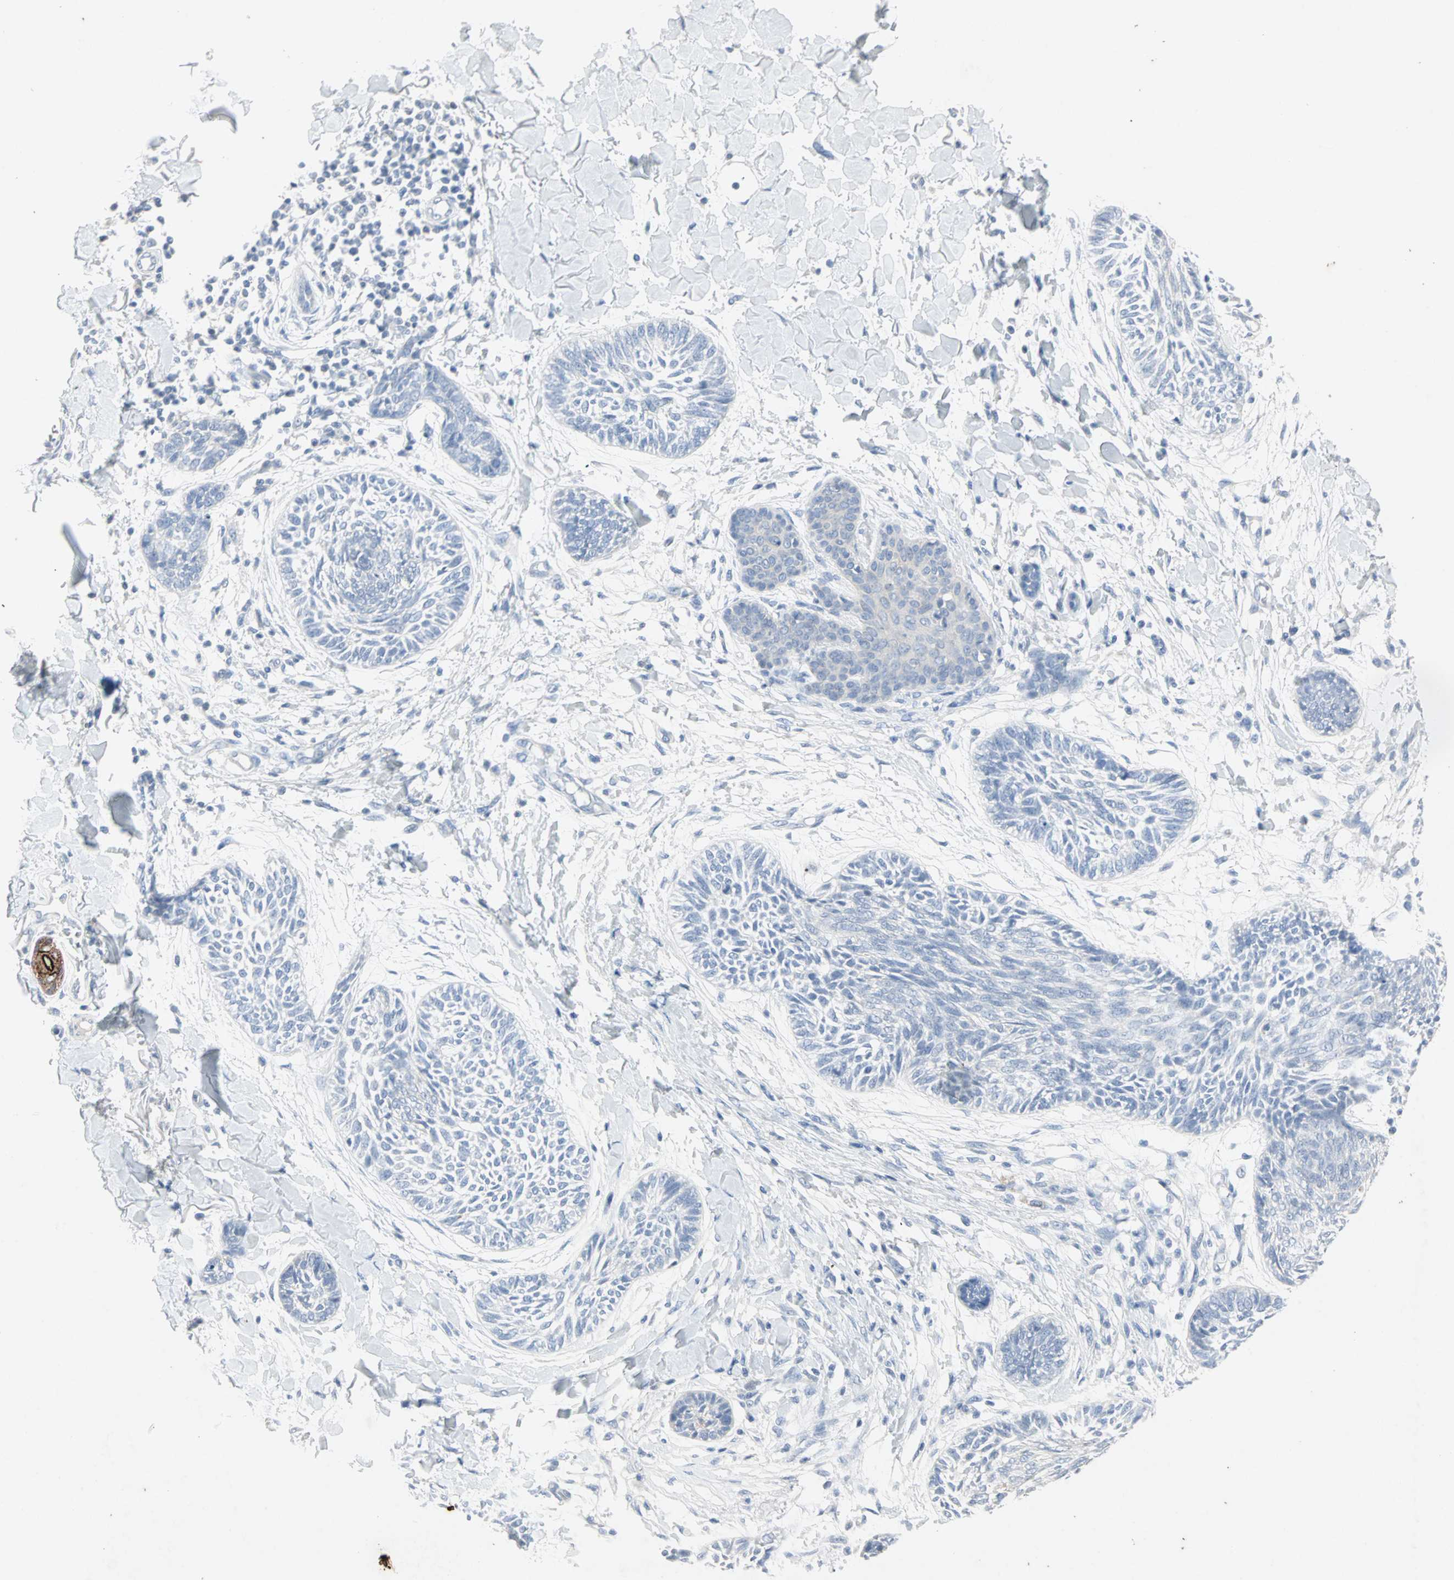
{"staining": {"intensity": "negative", "quantity": "none", "location": "none"}, "tissue": "skin cancer", "cell_type": "Tumor cells", "image_type": "cancer", "snomed": [{"axis": "morphology", "description": "Papilloma, NOS"}, {"axis": "morphology", "description": "Basal cell carcinoma"}, {"axis": "topography", "description": "Skin"}], "caption": "Immunohistochemistry (IHC) photomicrograph of skin basal cell carcinoma stained for a protein (brown), which displays no staining in tumor cells.", "gene": "CEACAM6", "patient": {"sex": "male", "age": 87}}